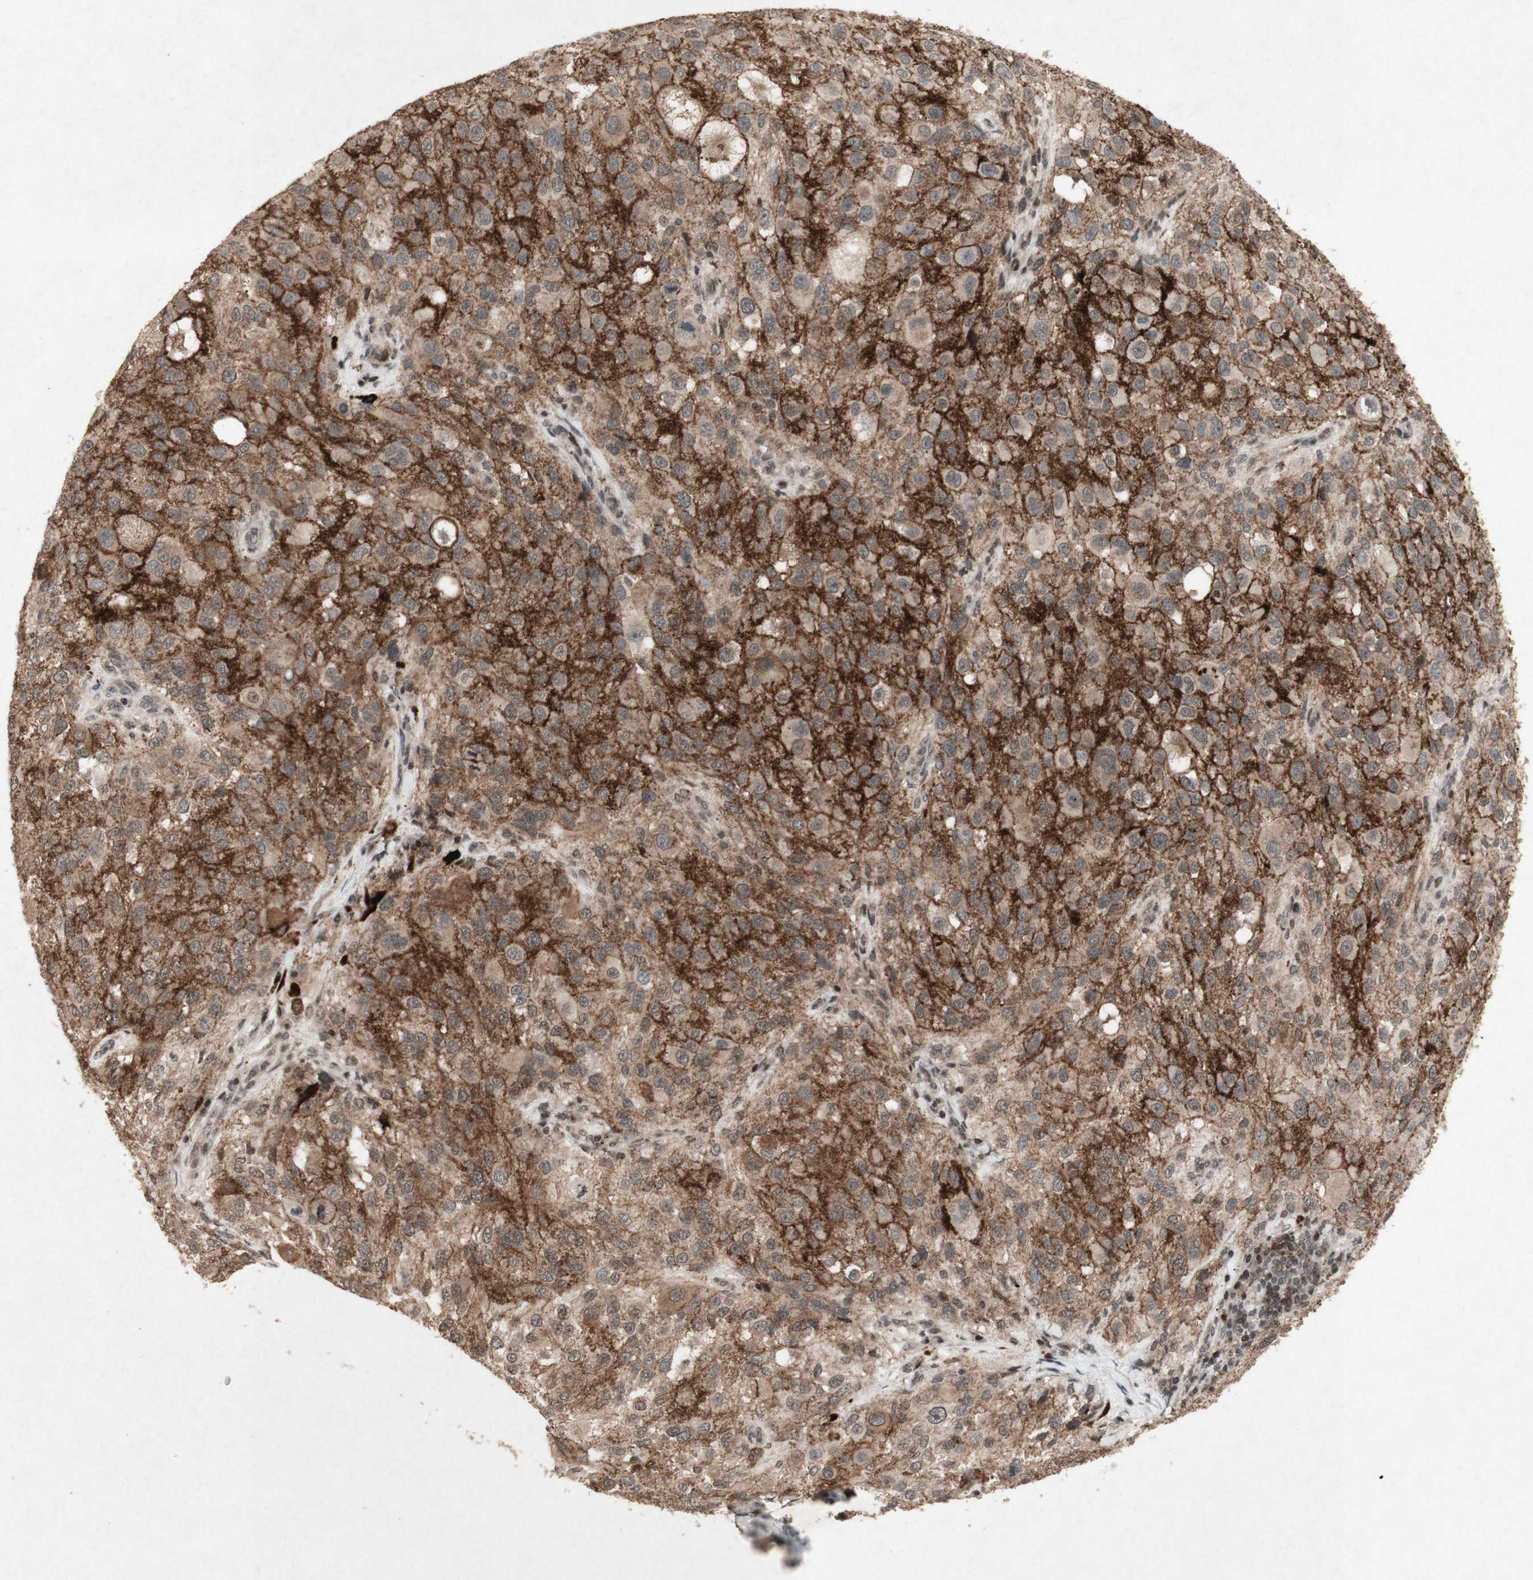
{"staining": {"intensity": "moderate", "quantity": ">75%", "location": "cytoplasmic/membranous"}, "tissue": "melanoma", "cell_type": "Tumor cells", "image_type": "cancer", "snomed": [{"axis": "morphology", "description": "Necrosis, NOS"}, {"axis": "morphology", "description": "Malignant melanoma, NOS"}, {"axis": "topography", "description": "Skin"}], "caption": "The photomicrograph exhibits staining of malignant melanoma, revealing moderate cytoplasmic/membranous protein staining (brown color) within tumor cells.", "gene": "PLXNA1", "patient": {"sex": "female", "age": 87}}